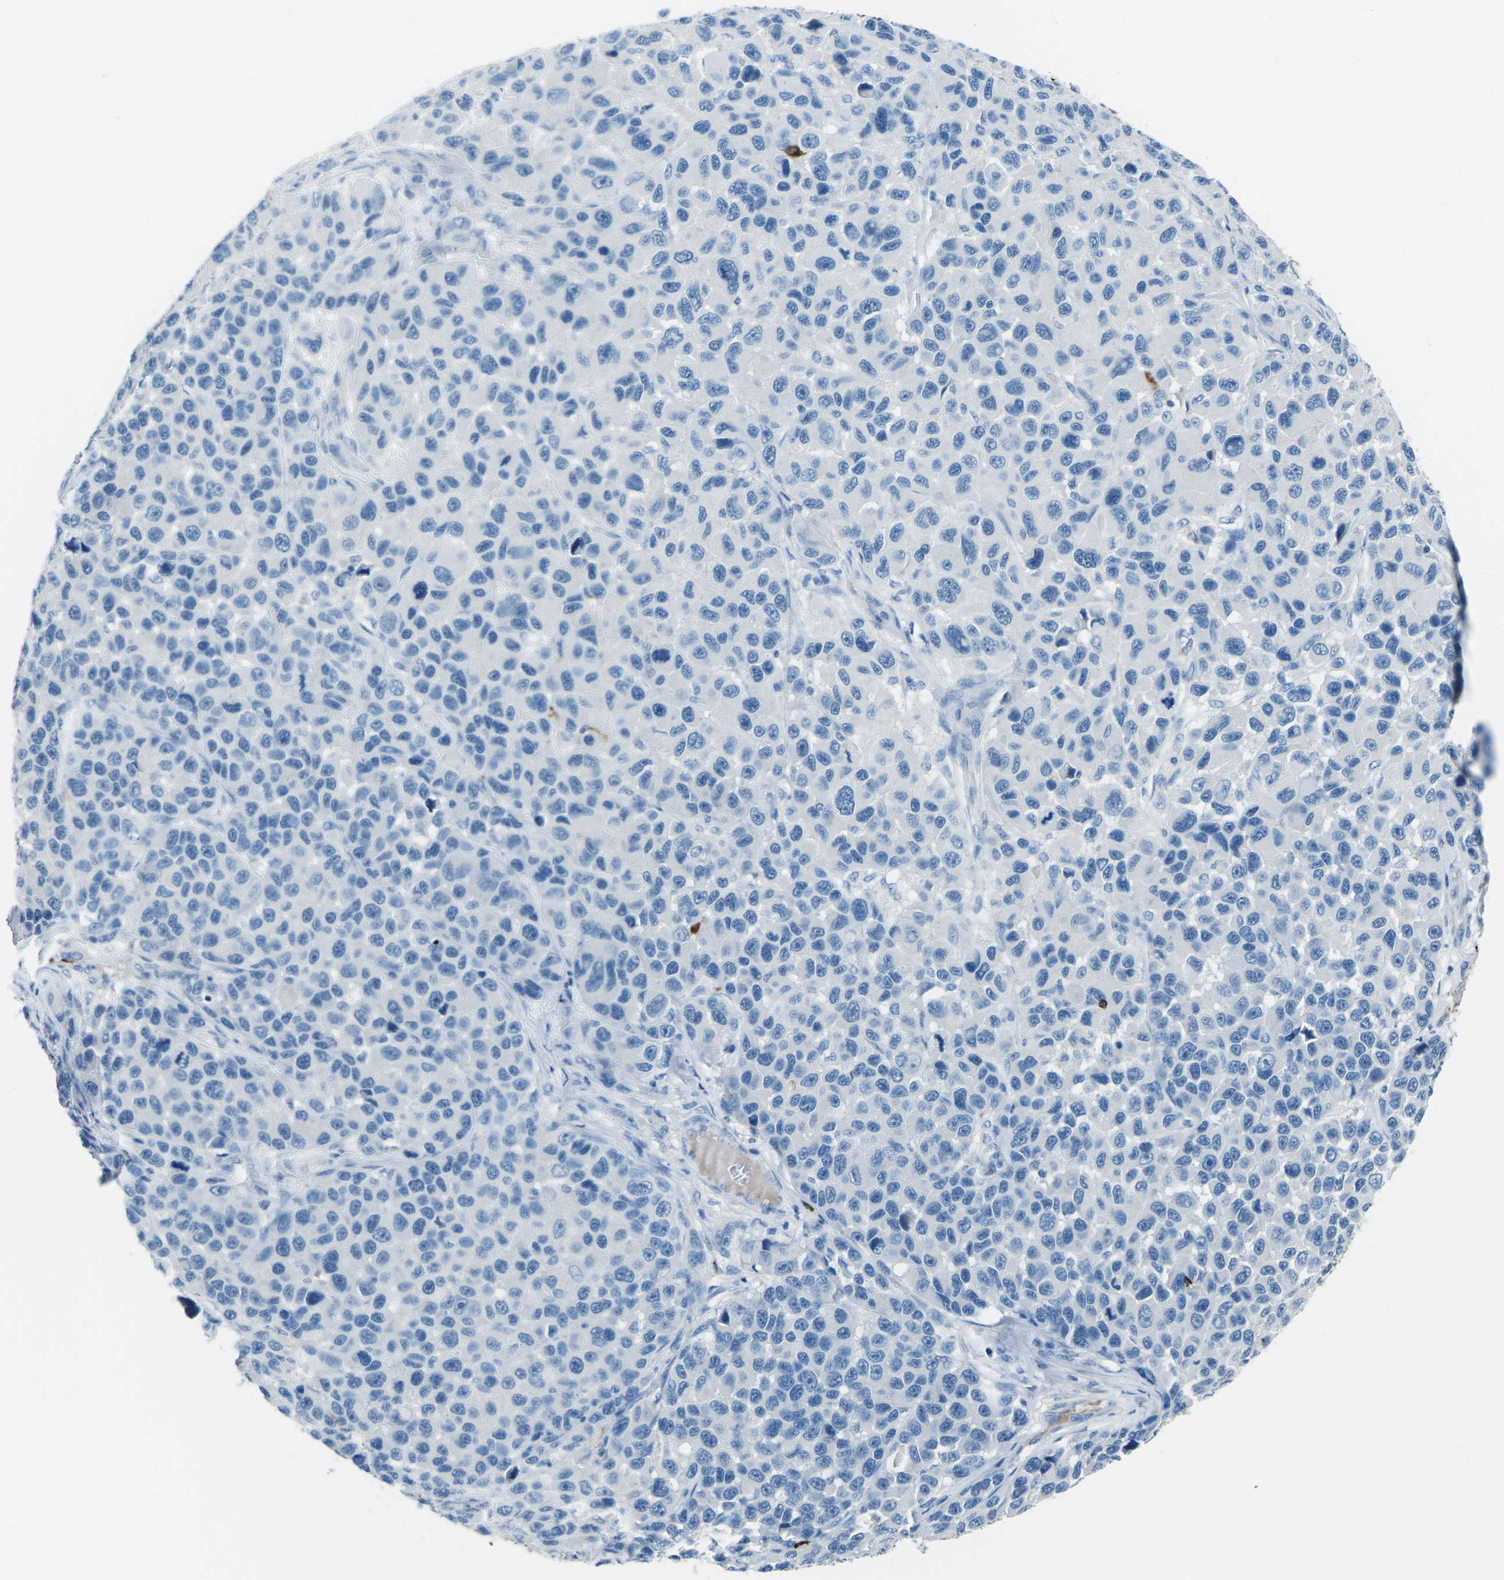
{"staining": {"intensity": "negative", "quantity": "none", "location": "none"}, "tissue": "melanoma", "cell_type": "Tumor cells", "image_type": "cancer", "snomed": [{"axis": "morphology", "description": "Malignant melanoma, NOS"}, {"axis": "topography", "description": "Skin"}], "caption": "IHC image of human melanoma stained for a protein (brown), which exhibits no positivity in tumor cells.", "gene": "FCN1", "patient": {"sex": "male", "age": 53}}